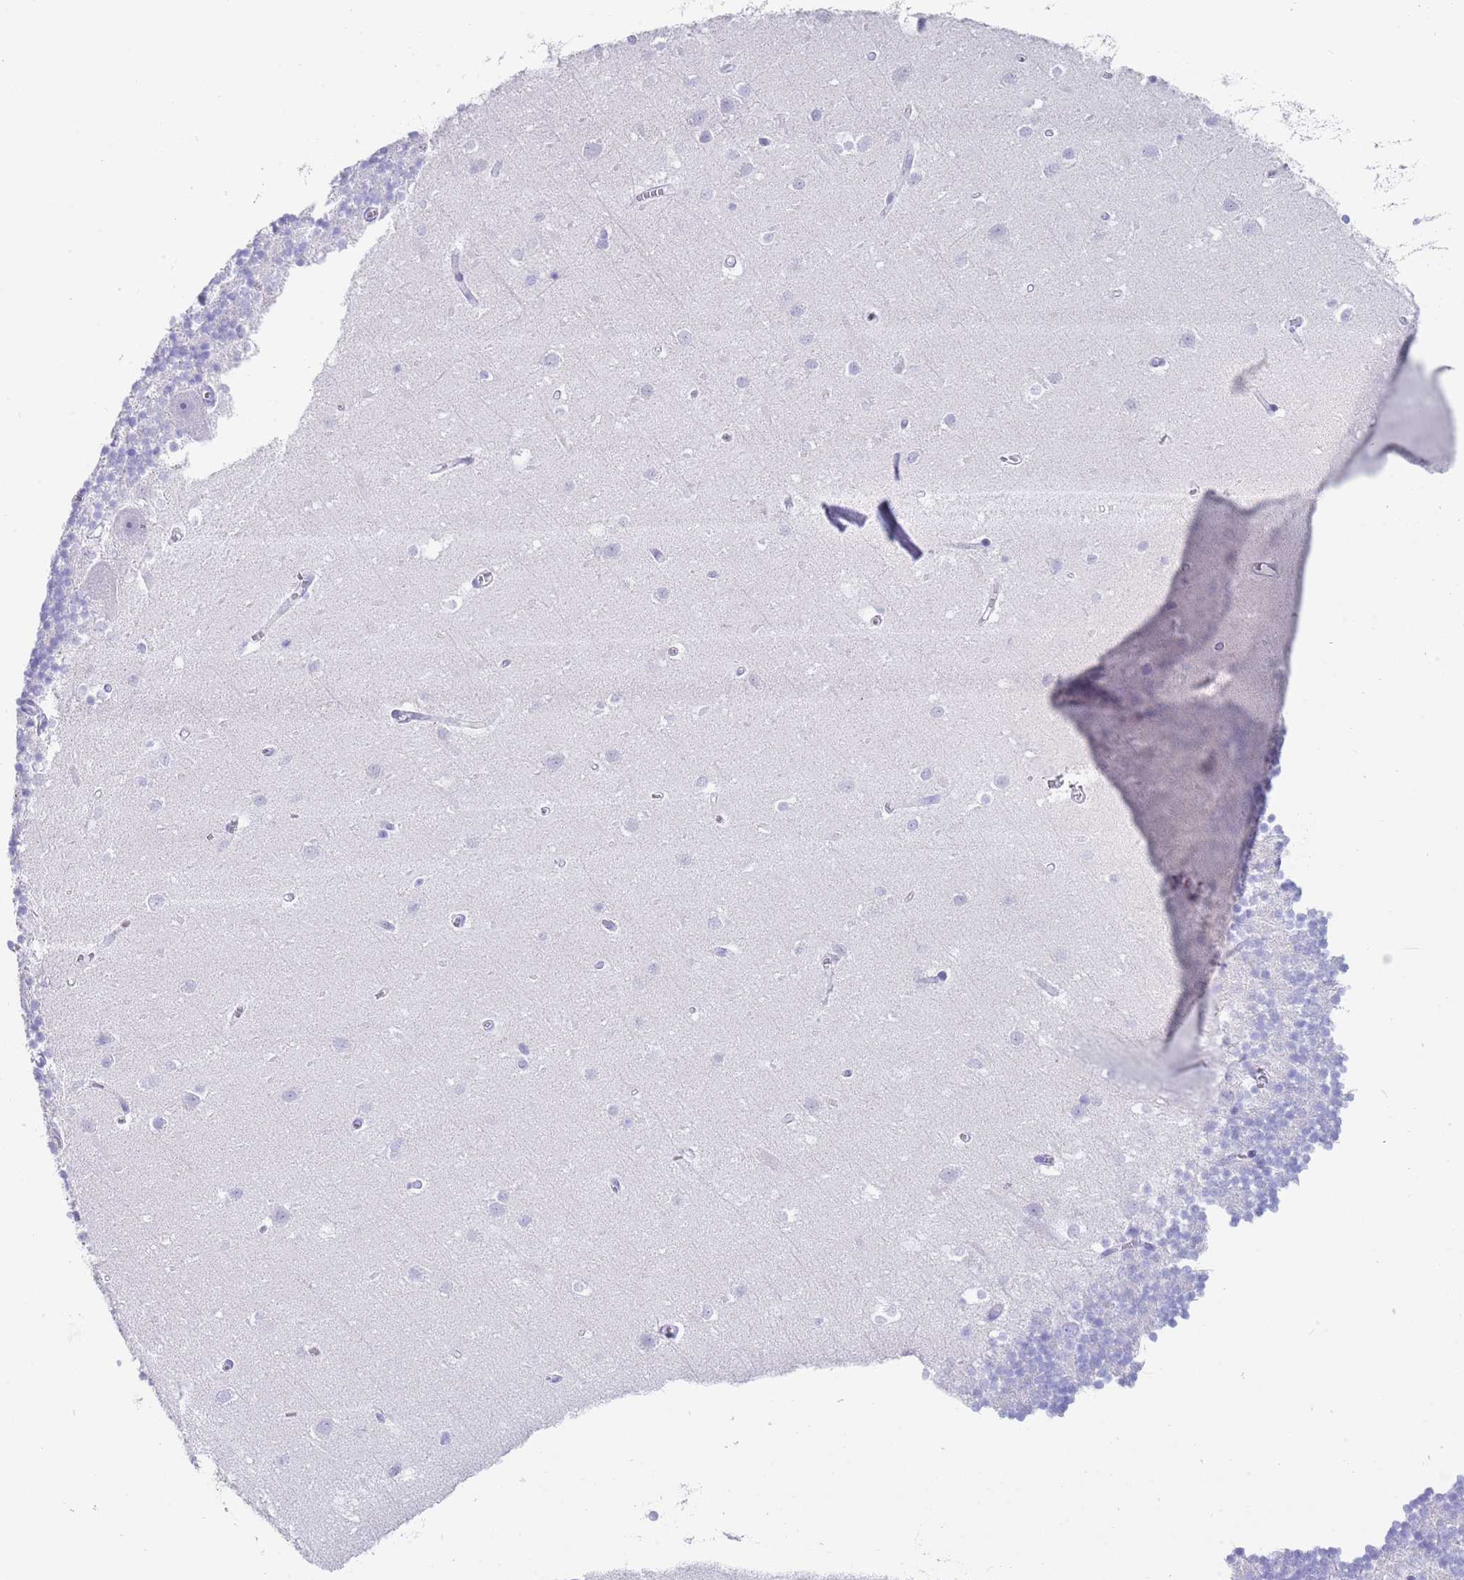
{"staining": {"intensity": "negative", "quantity": "none", "location": "none"}, "tissue": "cerebellum", "cell_type": "Cells in granular layer", "image_type": "normal", "snomed": [{"axis": "morphology", "description": "Normal tissue, NOS"}, {"axis": "topography", "description": "Cerebellum"}], "caption": "Immunohistochemistry image of benign cerebellum: cerebellum stained with DAB displays no significant protein staining in cells in granular layer. (Stains: DAB (3,3'-diaminobenzidine) immunohistochemistry (IHC) with hematoxylin counter stain, Microscopy: brightfield microscopy at high magnification).", "gene": "CPXM2", "patient": {"sex": "male", "age": 54}}